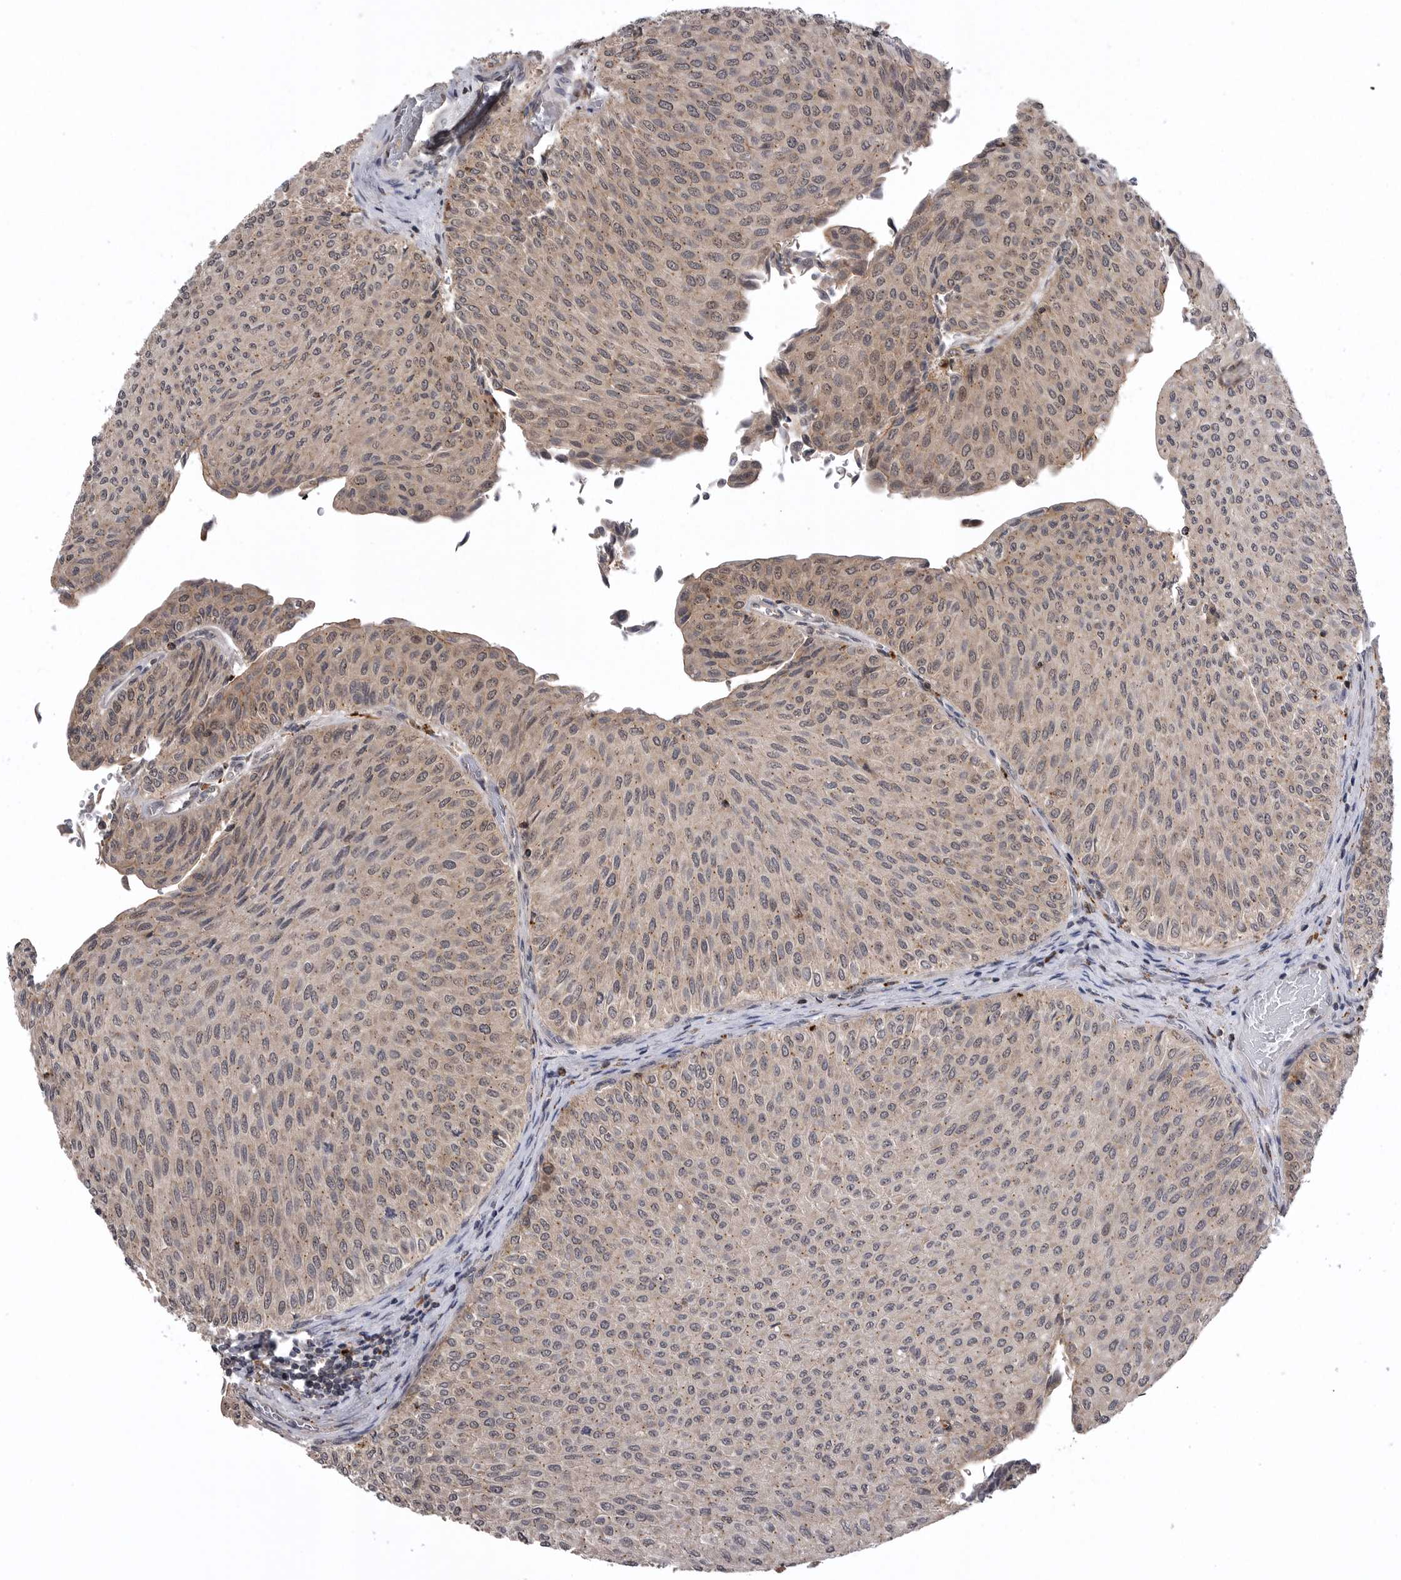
{"staining": {"intensity": "weak", "quantity": "<25%", "location": "cytoplasmic/membranous"}, "tissue": "urothelial cancer", "cell_type": "Tumor cells", "image_type": "cancer", "snomed": [{"axis": "morphology", "description": "Urothelial carcinoma, Low grade"}, {"axis": "topography", "description": "Urinary bladder"}], "caption": "Image shows no protein positivity in tumor cells of urothelial cancer tissue.", "gene": "AOAH", "patient": {"sex": "male", "age": 78}}